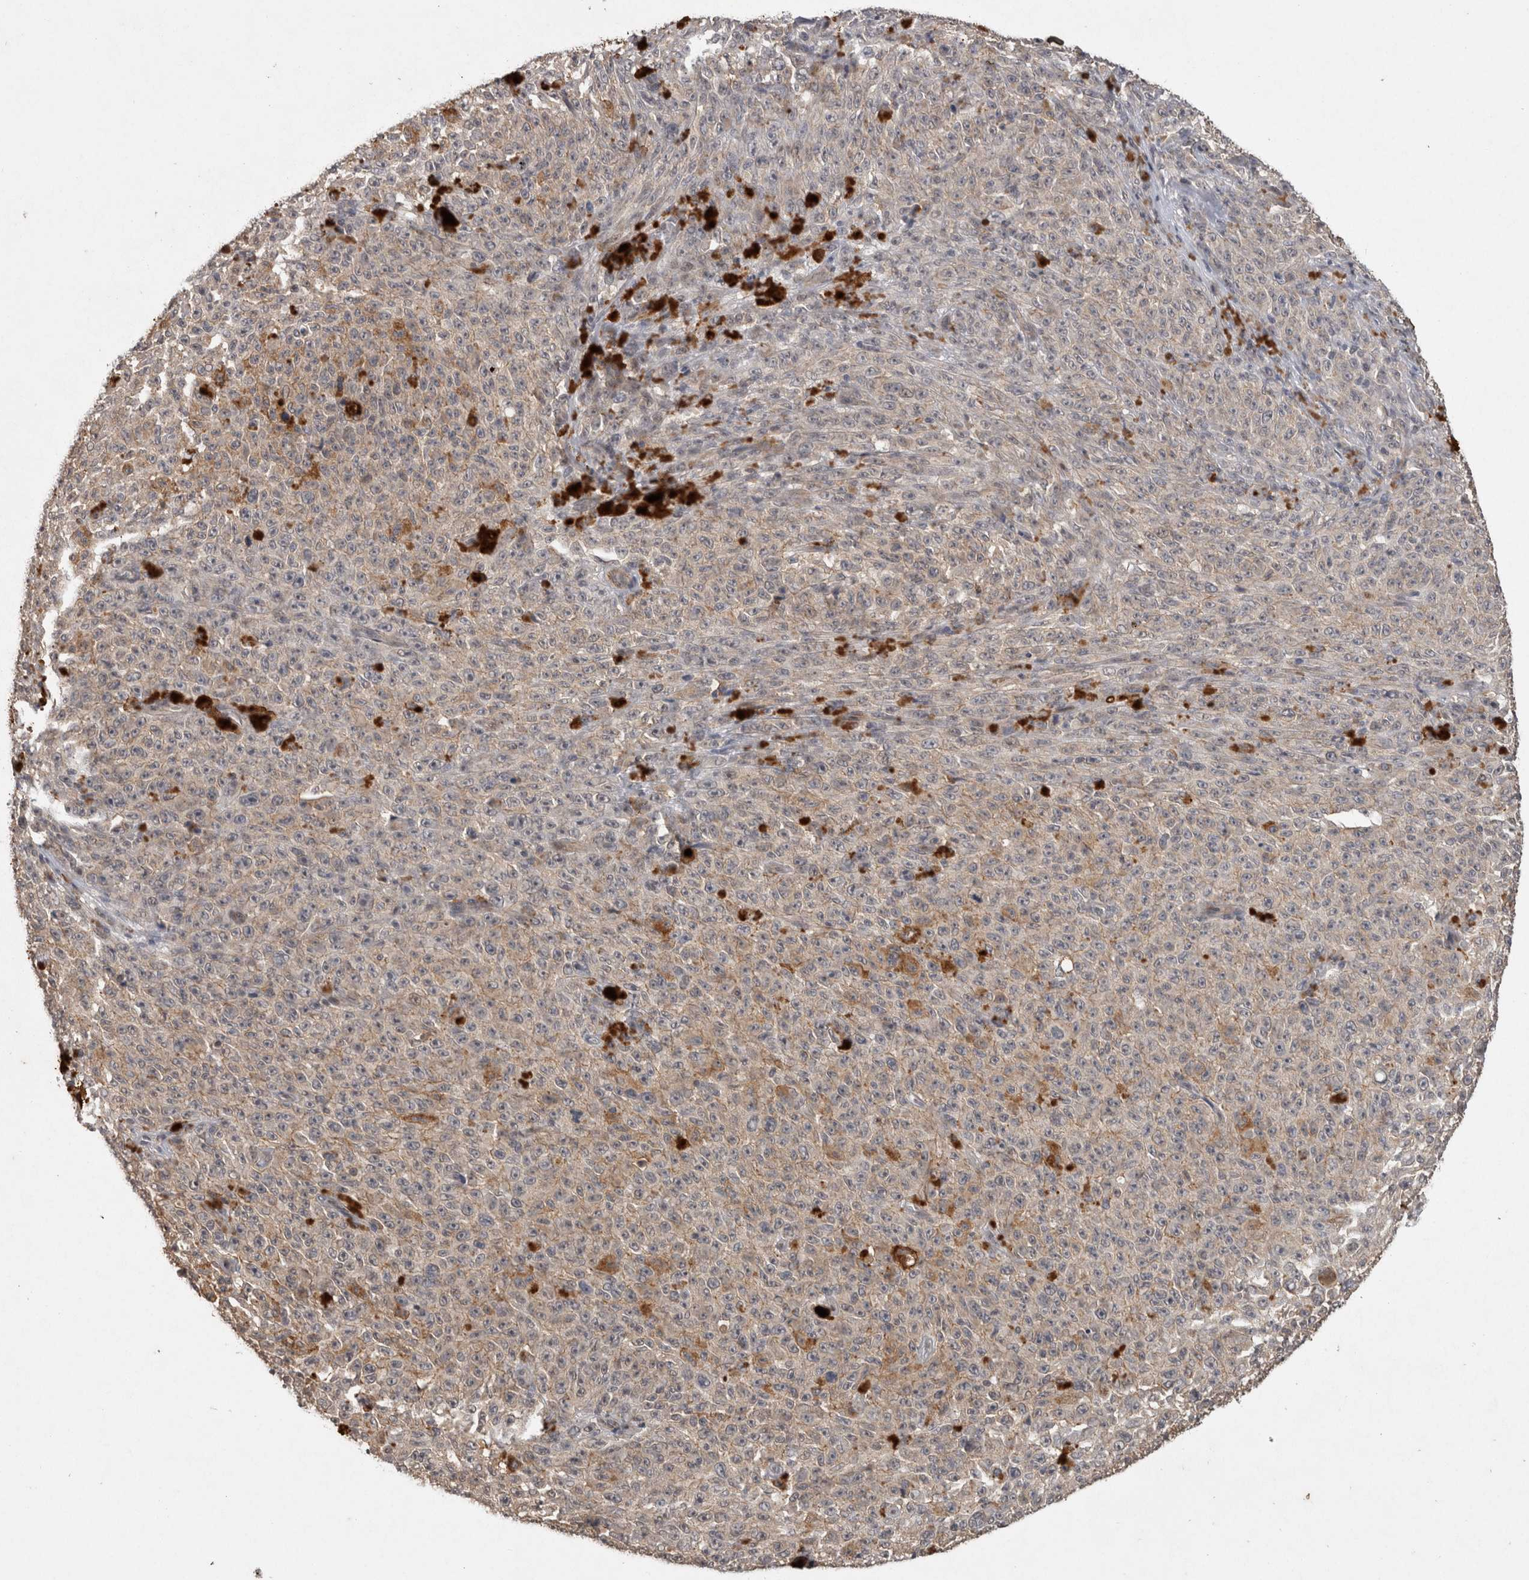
{"staining": {"intensity": "weak", "quantity": ">75%", "location": "cytoplasmic/membranous"}, "tissue": "melanoma", "cell_type": "Tumor cells", "image_type": "cancer", "snomed": [{"axis": "morphology", "description": "Malignant melanoma, NOS"}, {"axis": "topography", "description": "Skin"}], "caption": "A brown stain highlights weak cytoplasmic/membranous staining of a protein in malignant melanoma tumor cells.", "gene": "RHPN1", "patient": {"sex": "female", "age": 82}}